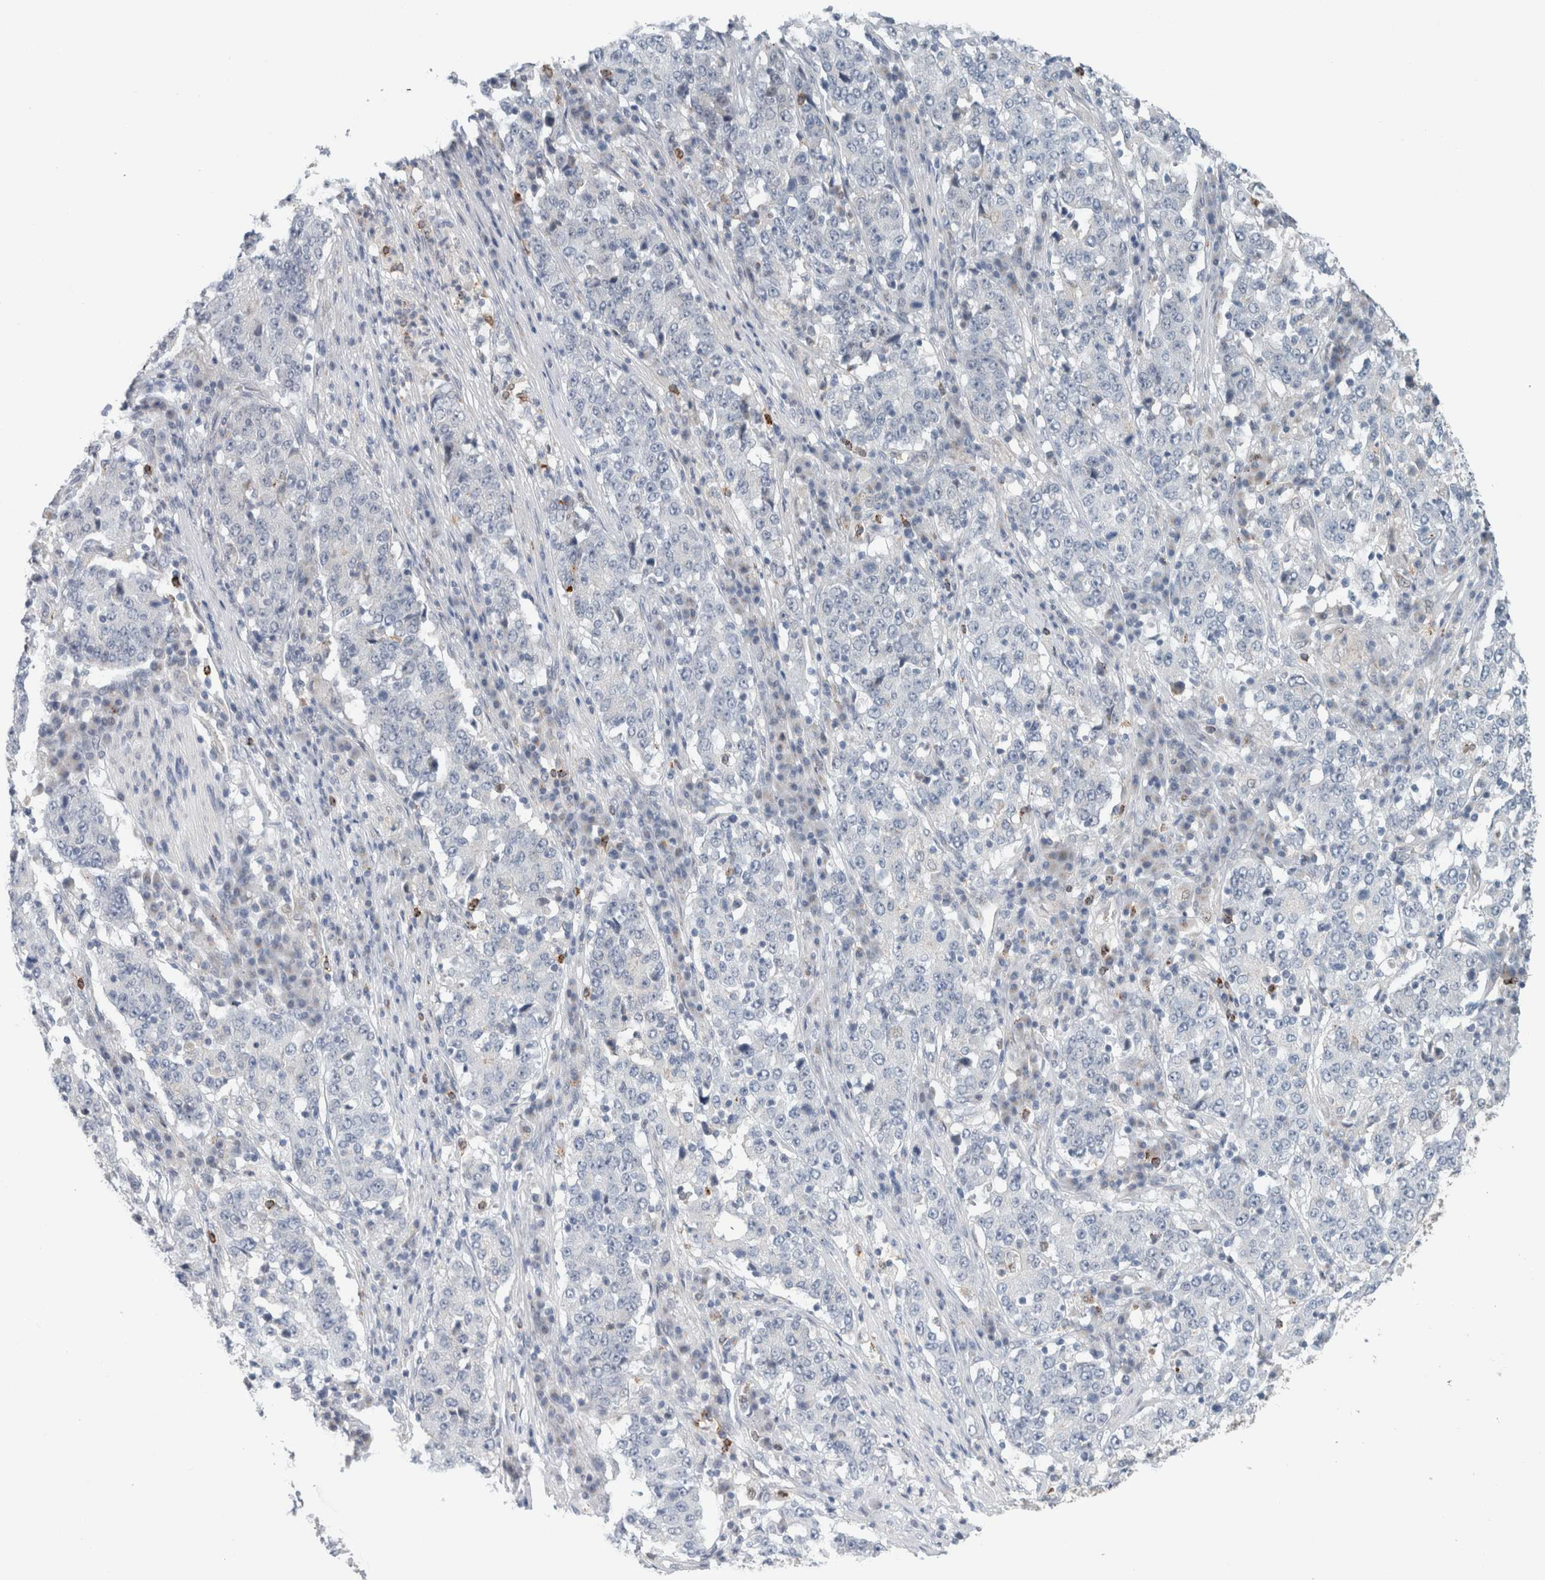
{"staining": {"intensity": "negative", "quantity": "none", "location": "none"}, "tissue": "stomach cancer", "cell_type": "Tumor cells", "image_type": "cancer", "snomed": [{"axis": "morphology", "description": "Adenocarcinoma, NOS"}, {"axis": "topography", "description": "Stomach"}], "caption": "Micrograph shows no significant protein expression in tumor cells of stomach cancer (adenocarcinoma). (DAB (3,3'-diaminobenzidine) IHC with hematoxylin counter stain).", "gene": "CRAT", "patient": {"sex": "male", "age": 59}}